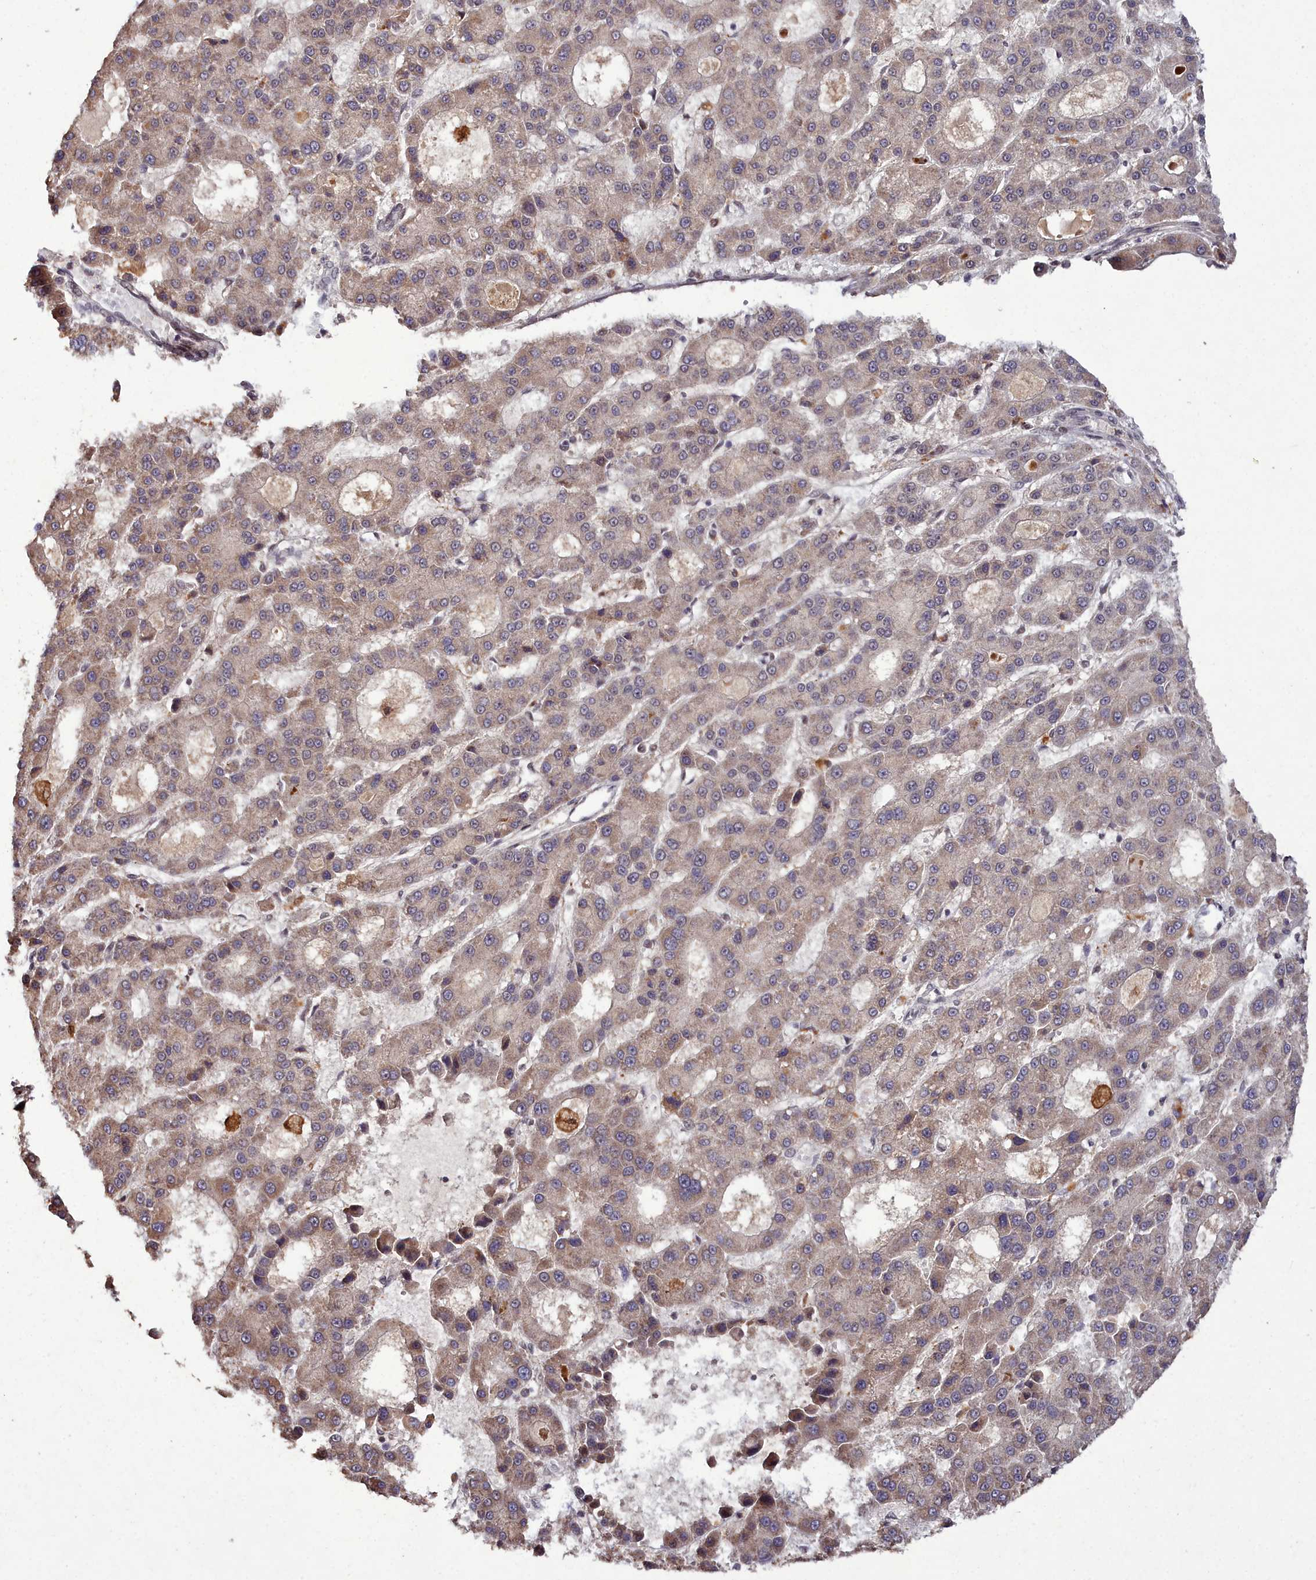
{"staining": {"intensity": "moderate", "quantity": ">75%", "location": "cytoplasmic/membranous"}, "tissue": "liver cancer", "cell_type": "Tumor cells", "image_type": "cancer", "snomed": [{"axis": "morphology", "description": "Carcinoma, Hepatocellular, NOS"}, {"axis": "topography", "description": "Liver"}], "caption": "This histopathology image reveals immunohistochemistry (IHC) staining of human liver cancer (hepatocellular carcinoma), with medium moderate cytoplasmic/membranous staining in about >75% of tumor cells.", "gene": "CXXC1", "patient": {"sex": "male", "age": 70}}